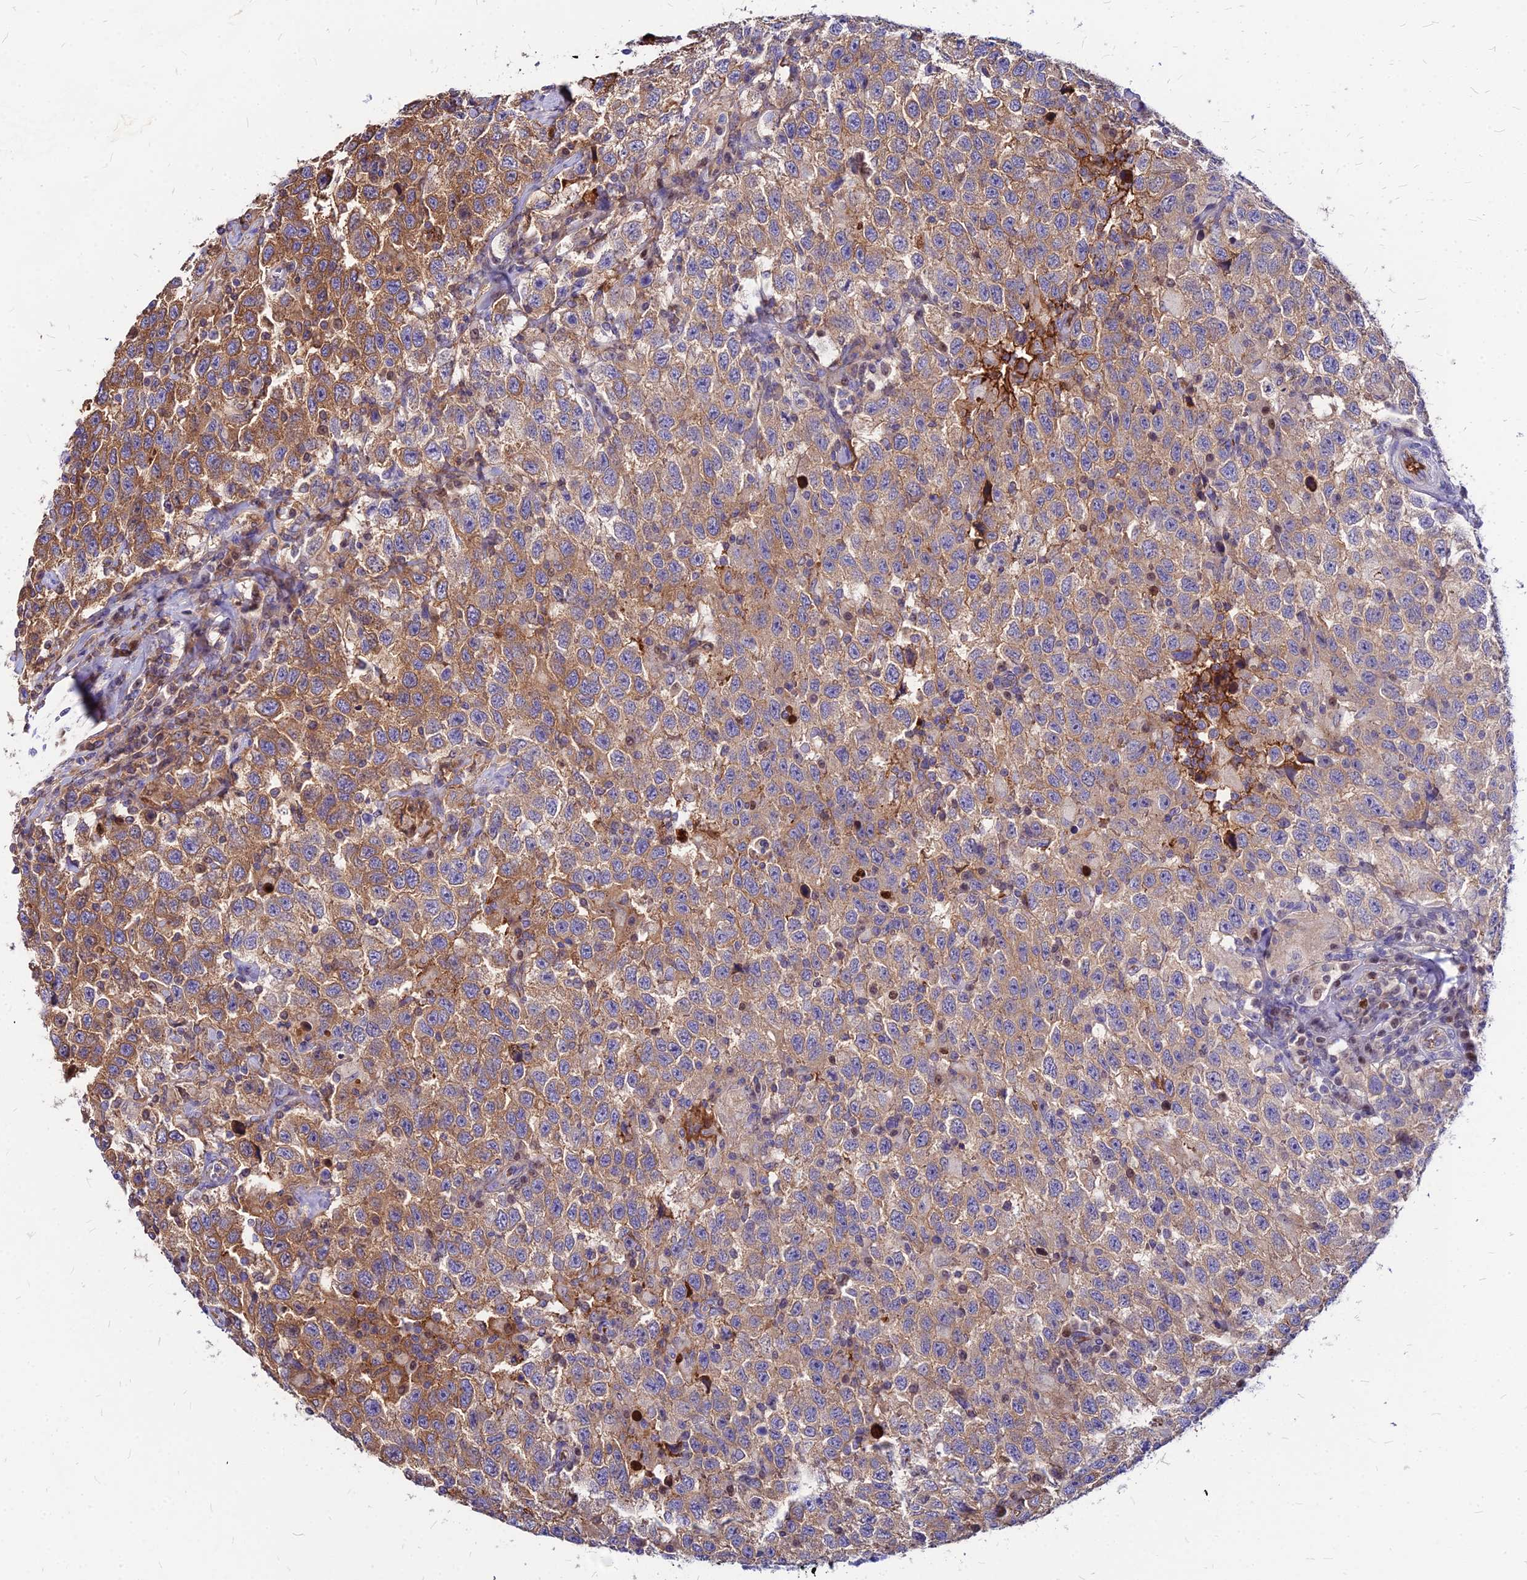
{"staining": {"intensity": "moderate", "quantity": ">75%", "location": "cytoplasmic/membranous"}, "tissue": "testis cancer", "cell_type": "Tumor cells", "image_type": "cancer", "snomed": [{"axis": "morphology", "description": "Seminoma, NOS"}, {"axis": "topography", "description": "Testis"}], "caption": "Human testis cancer stained for a protein (brown) displays moderate cytoplasmic/membranous positive positivity in approximately >75% of tumor cells.", "gene": "ACSM6", "patient": {"sex": "male", "age": 41}}